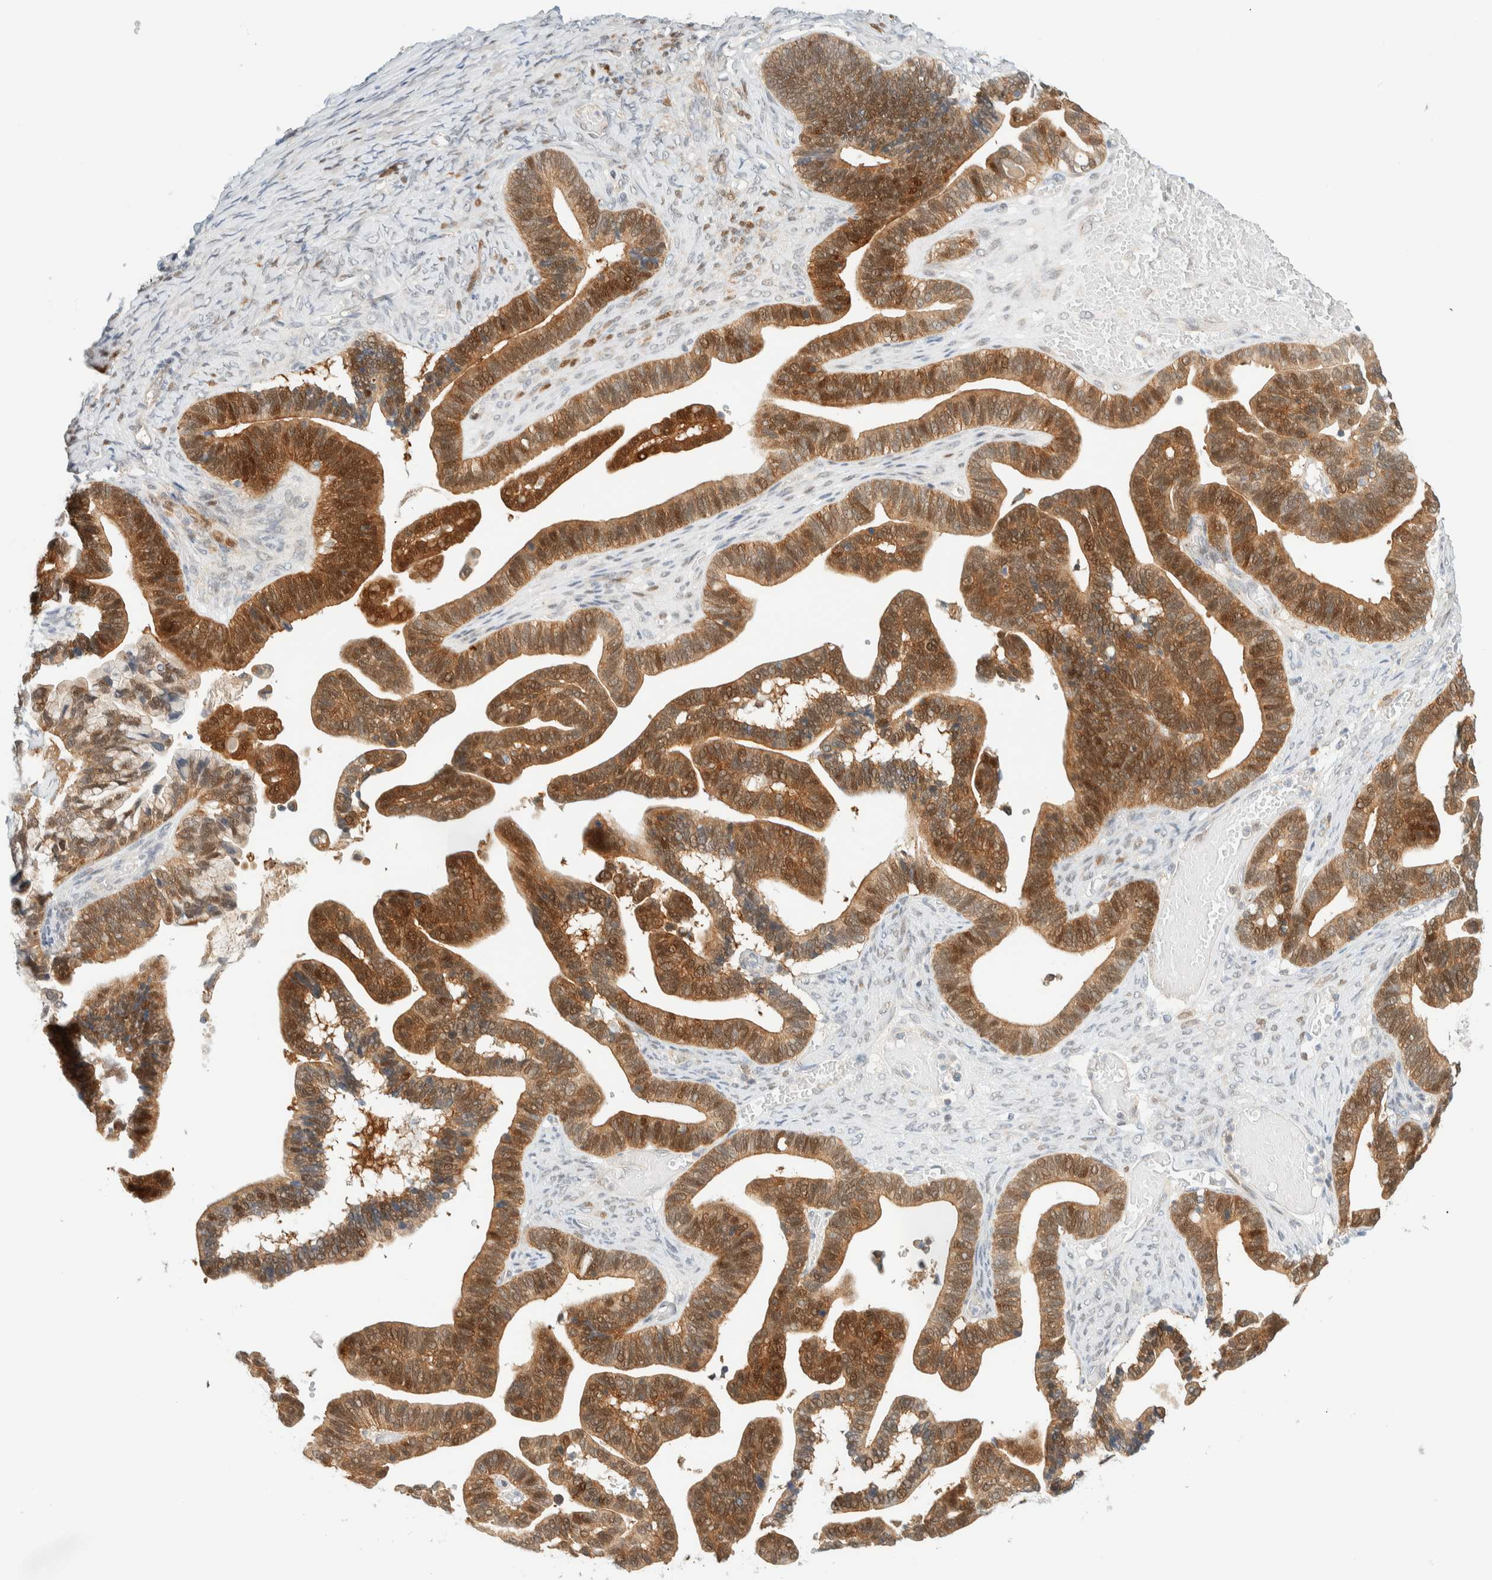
{"staining": {"intensity": "strong", "quantity": ">75%", "location": "cytoplasmic/membranous,nuclear"}, "tissue": "ovarian cancer", "cell_type": "Tumor cells", "image_type": "cancer", "snomed": [{"axis": "morphology", "description": "Cystadenocarcinoma, serous, NOS"}, {"axis": "topography", "description": "Ovary"}], "caption": "IHC (DAB (3,3'-diaminobenzidine)) staining of human ovarian serous cystadenocarcinoma displays strong cytoplasmic/membranous and nuclear protein expression in approximately >75% of tumor cells. (brown staining indicates protein expression, while blue staining denotes nuclei).", "gene": "PCYT2", "patient": {"sex": "female", "age": 56}}